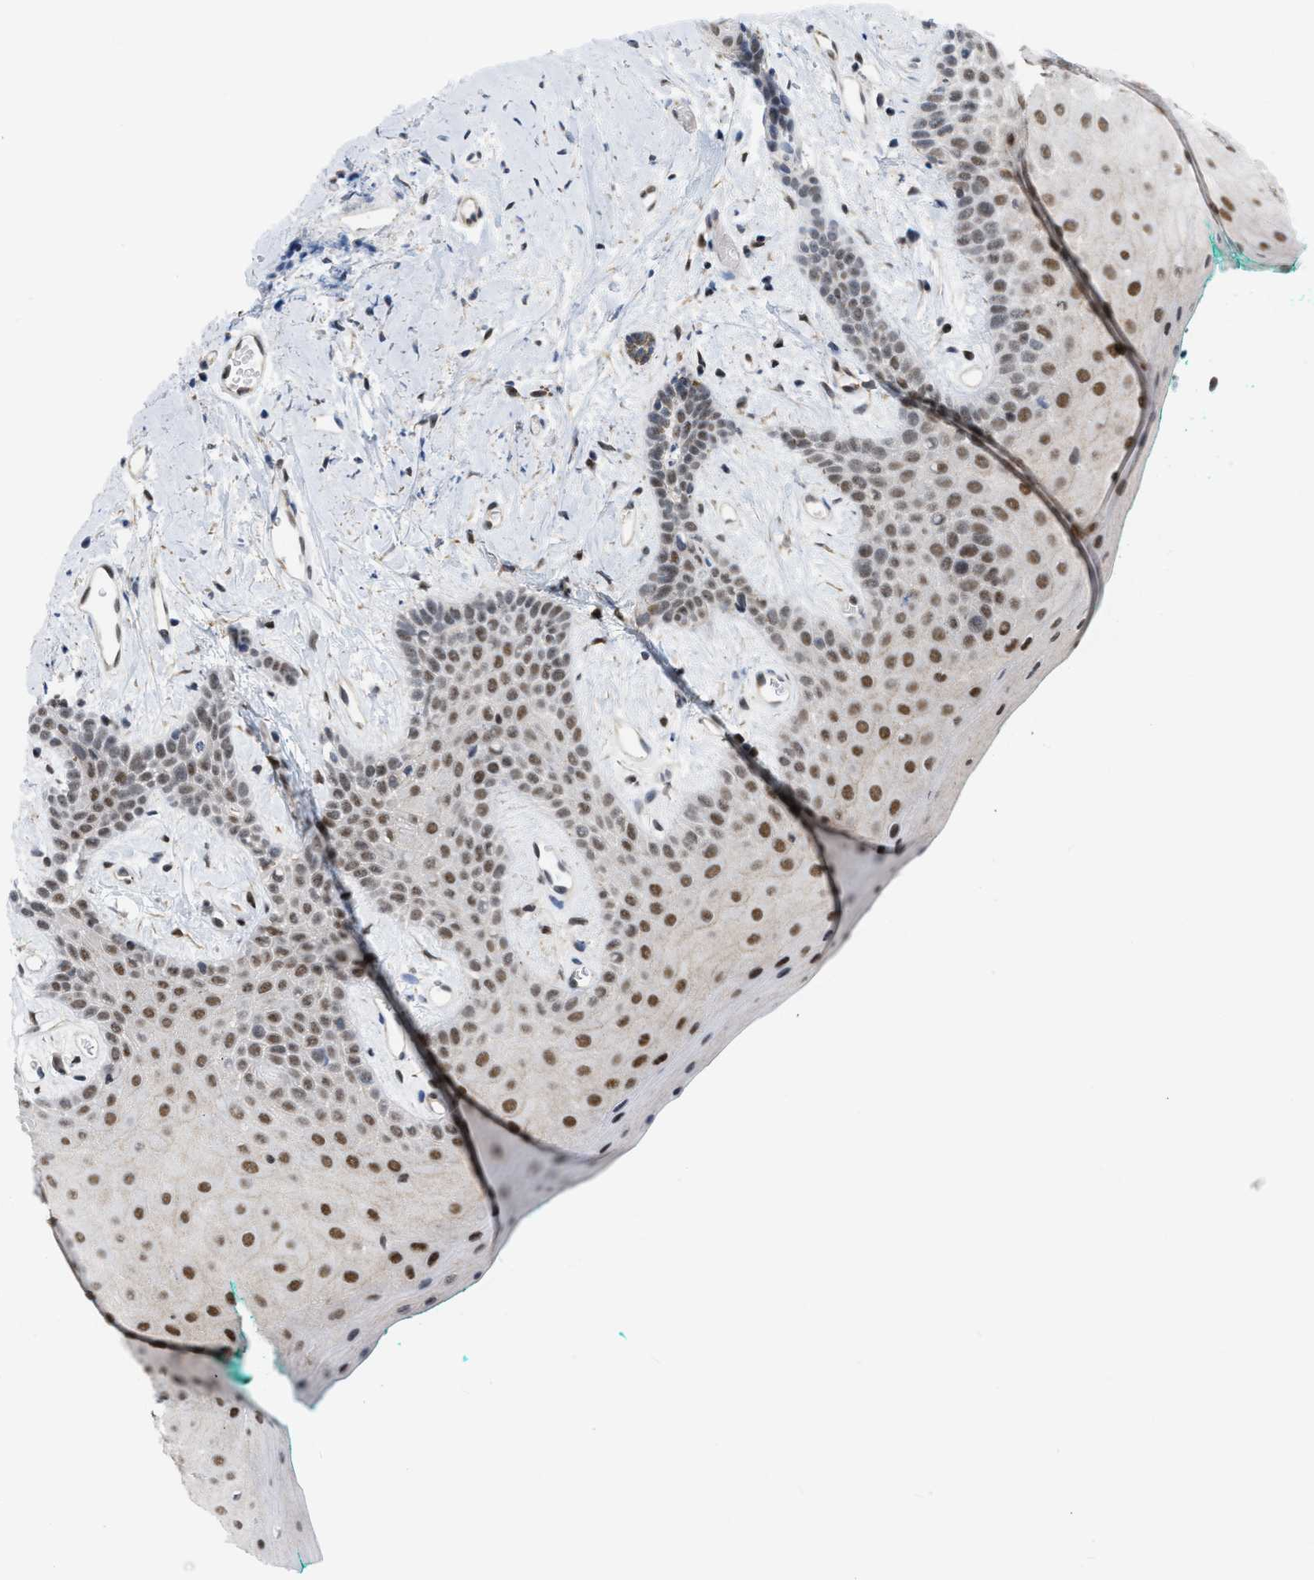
{"staining": {"intensity": "moderate", "quantity": ">75%", "location": "nuclear"}, "tissue": "oral mucosa", "cell_type": "Squamous epithelial cells", "image_type": "normal", "snomed": [{"axis": "morphology", "description": "Normal tissue, NOS"}, {"axis": "morphology", "description": "Squamous cell carcinoma, NOS"}, {"axis": "topography", "description": "Oral tissue"}, {"axis": "topography", "description": "Salivary gland"}, {"axis": "topography", "description": "Head-Neck"}], "caption": "Protein expression by immunohistochemistry (IHC) displays moderate nuclear positivity in about >75% of squamous epithelial cells in unremarkable oral mucosa.", "gene": "MIER1", "patient": {"sex": "female", "age": 62}}